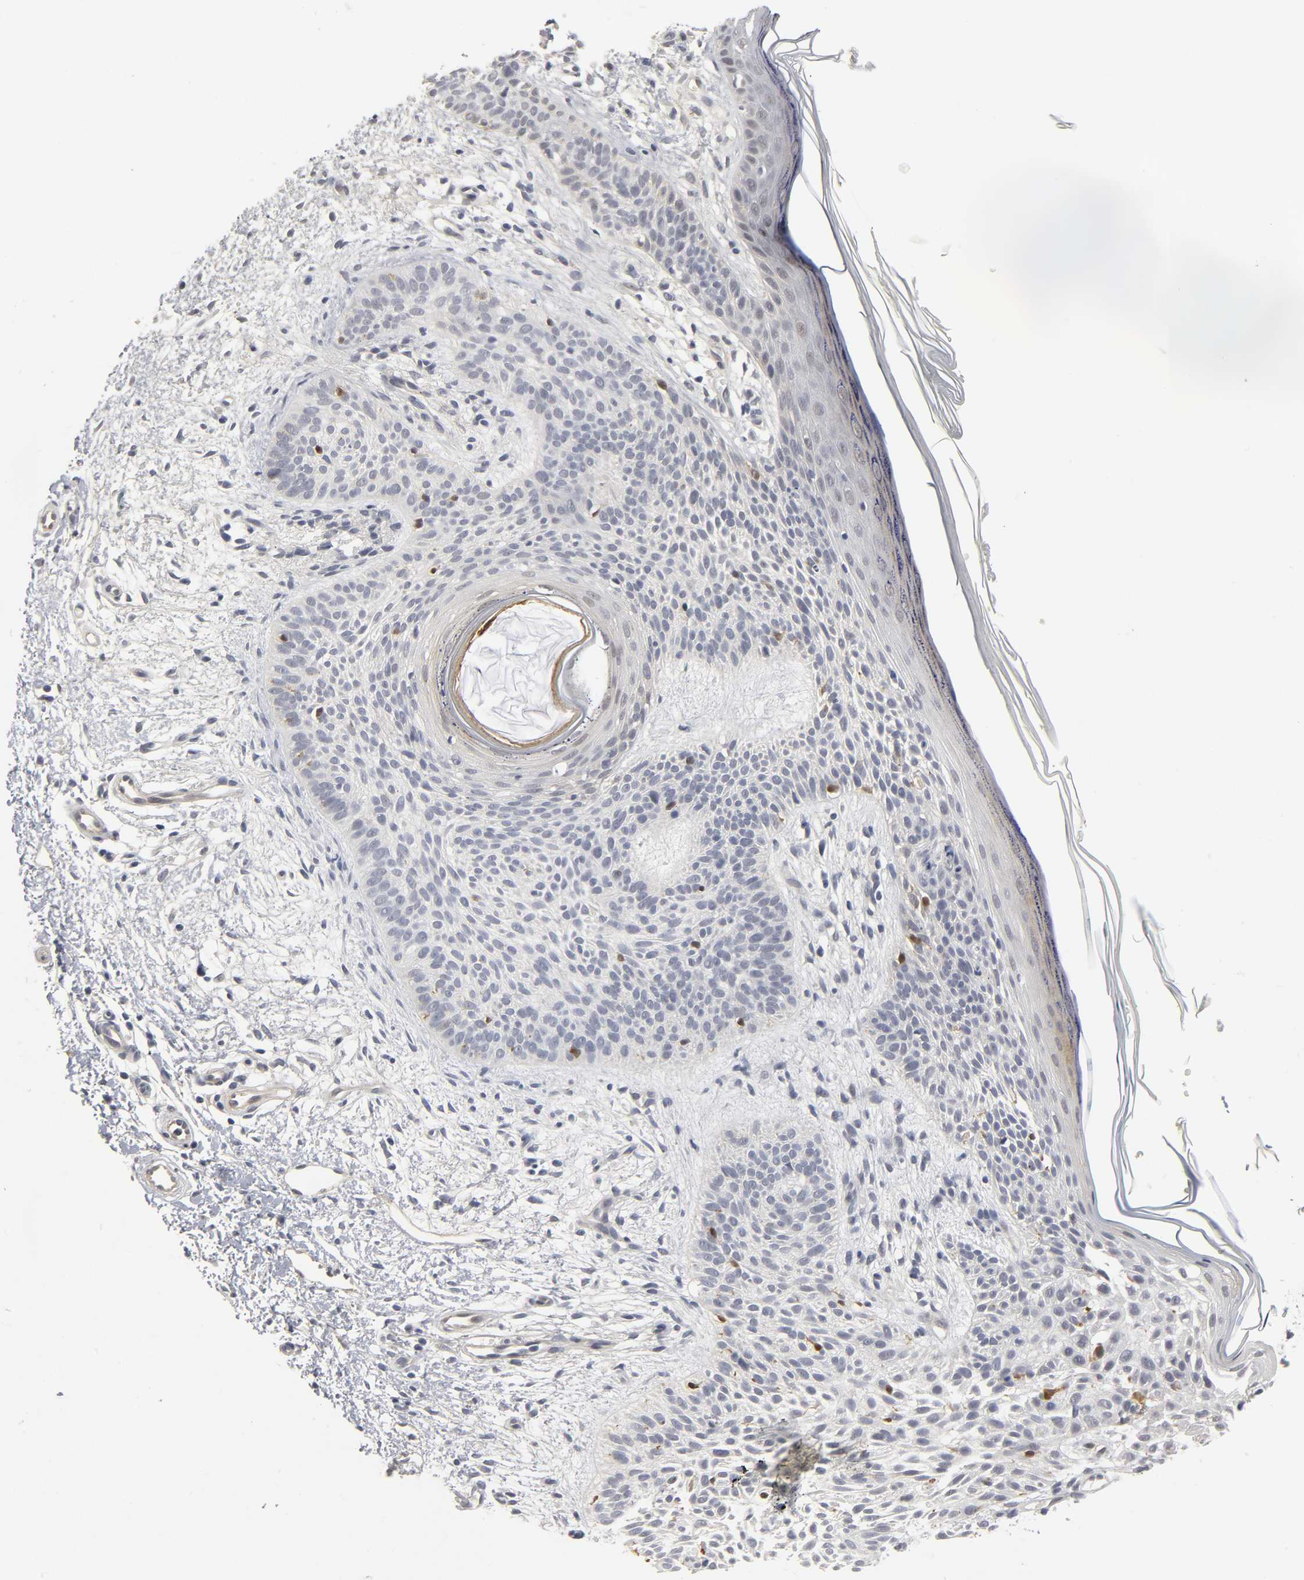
{"staining": {"intensity": "moderate", "quantity": "<25%", "location": "nuclear"}, "tissue": "skin cancer", "cell_type": "Tumor cells", "image_type": "cancer", "snomed": [{"axis": "morphology", "description": "Normal tissue, NOS"}, {"axis": "morphology", "description": "Basal cell carcinoma"}, {"axis": "topography", "description": "Skin"}], "caption": "Brown immunohistochemical staining in basal cell carcinoma (skin) demonstrates moderate nuclear positivity in about <25% of tumor cells.", "gene": "PDLIM3", "patient": {"sex": "female", "age": 69}}